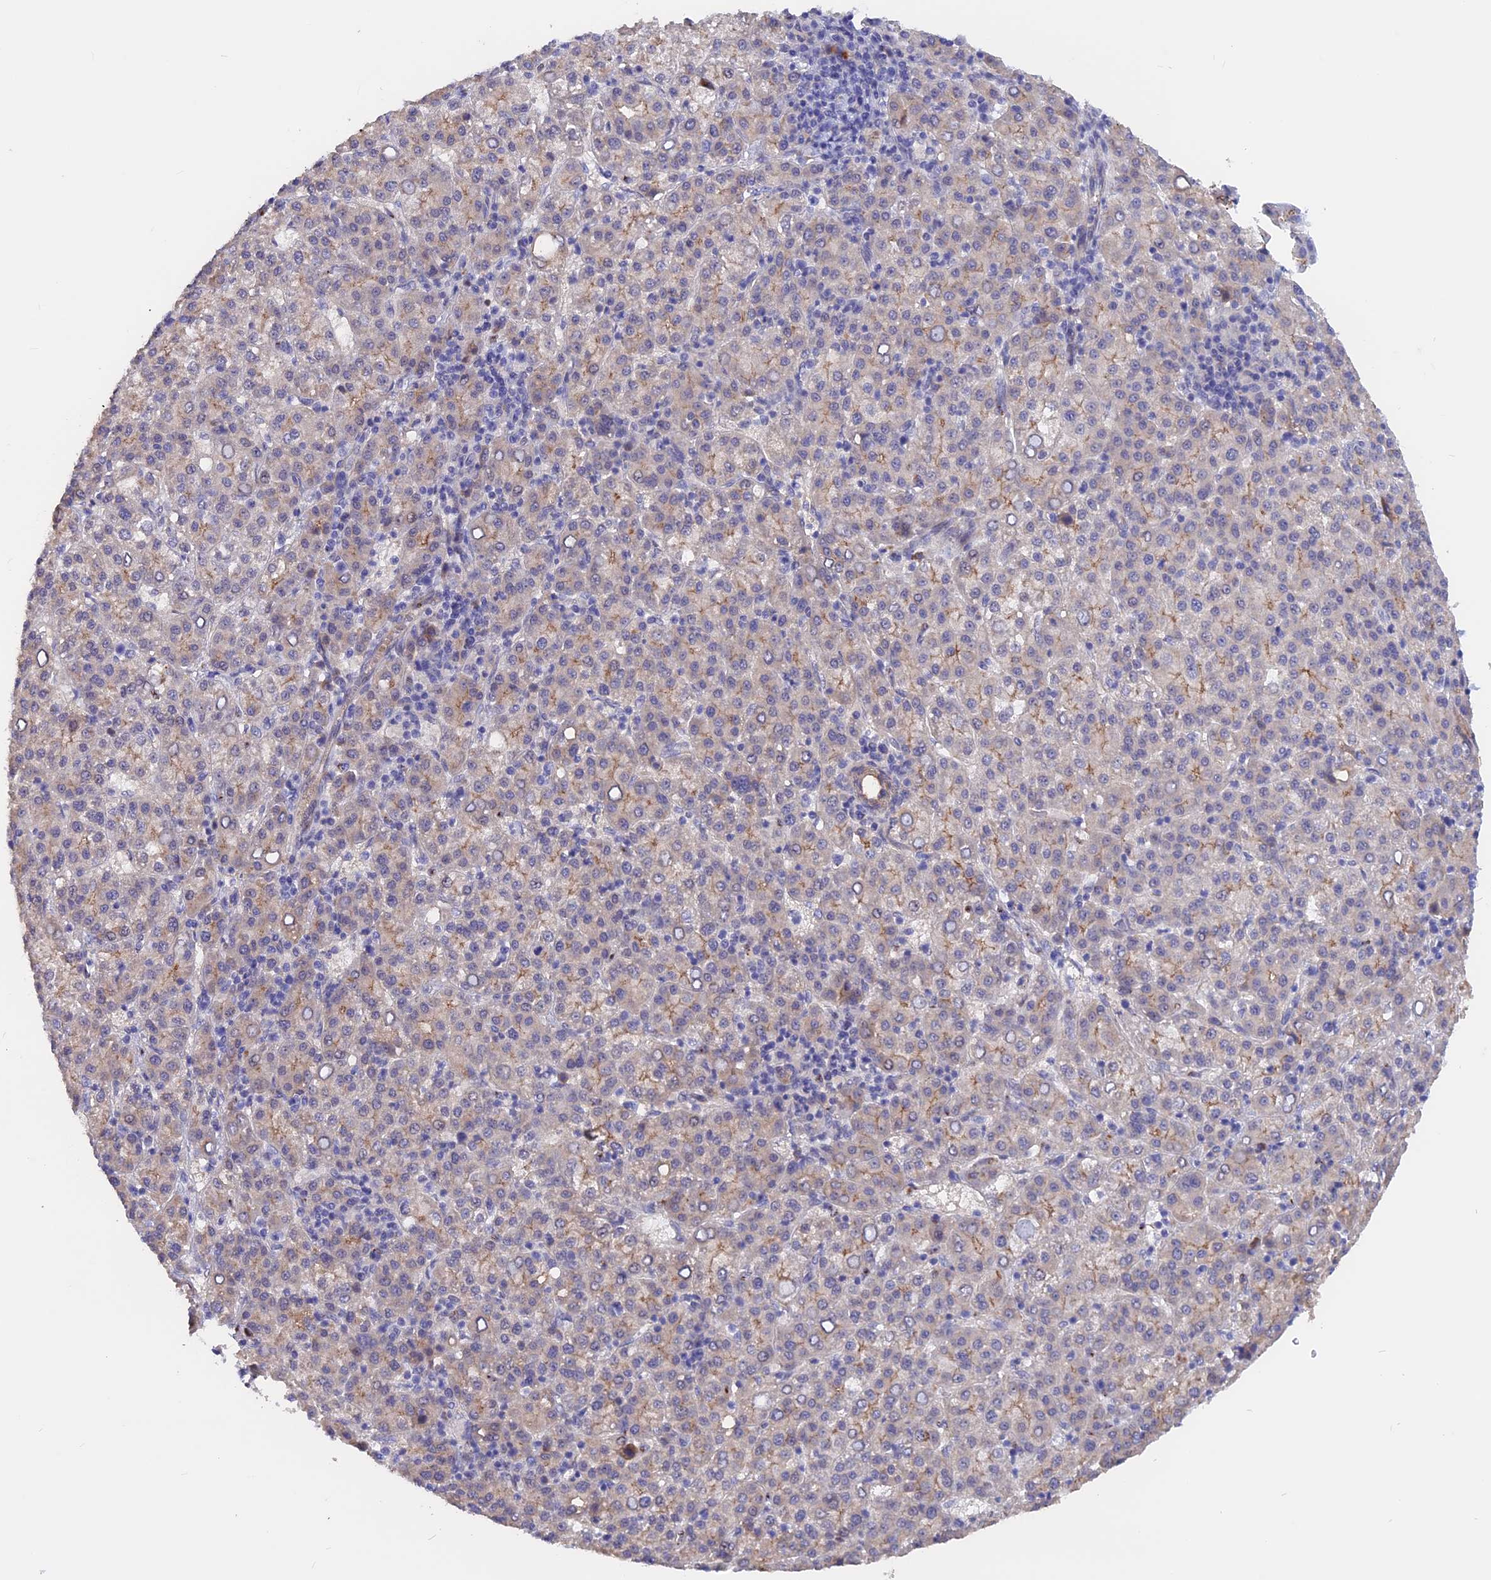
{"staining": {"intensity": "weak", "quantity": ">75%", "location": "cytoplasmic/membranous"}, "tissue": "liver cancer", "cell_type": "Tumor cells", "image_type": "cancer", "snomed": [{"axis": "morphology", "description": "Carcinoma, Hepatocellular, NOS"}, {"axis": "topography", "description": "Liver"}], "caption": "Liver hepatocellular carcinoma stained for a protein displays weak cytoplasmic/membranous positivity in tumor cells. (brown staining indicates protein expression, while blue staining denotes nuclei).", "gene": "GK5", "patient": {"sex": "female", "age": 58}}